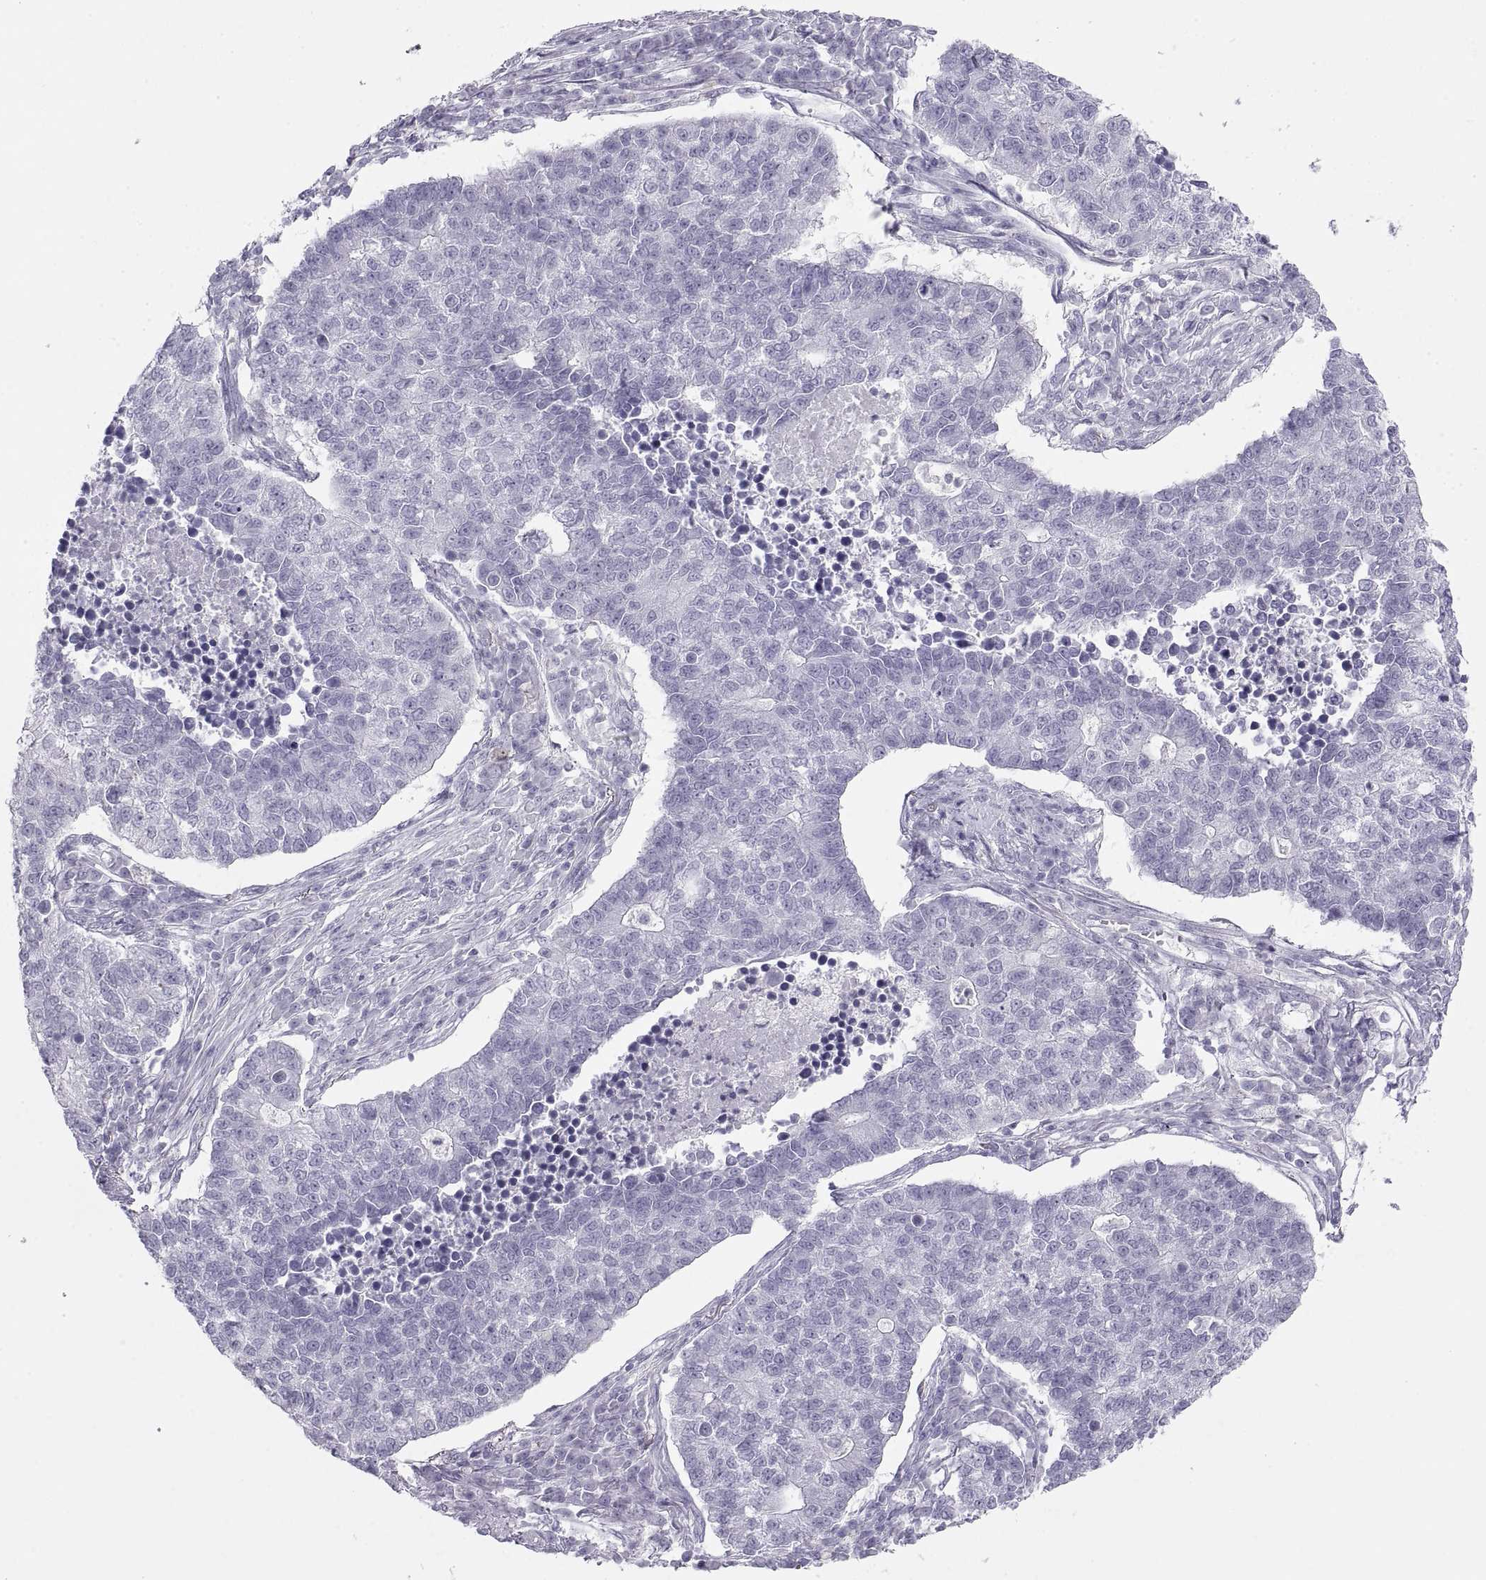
{"staining": {"intensity": "negative", "quantity": "none", "location": "none"}, "tissue": "lung cancer", "cell_type": "Tumor cells", "image_type": "cancer", "snomed": [{"axis": "morphology", "description": "Adenocarcinoma, NOS"}, {"axis": "topography", "description": "Lung"}], "caption": "Immunohistochemical staining of human lung cancer displays no significant expression in tumor cells. (DAB immunohistochemistry (IHC) with hematoxylin counter stain).", "gene": "SEMG1", "patient": {"sex": "male", "age": 57}}